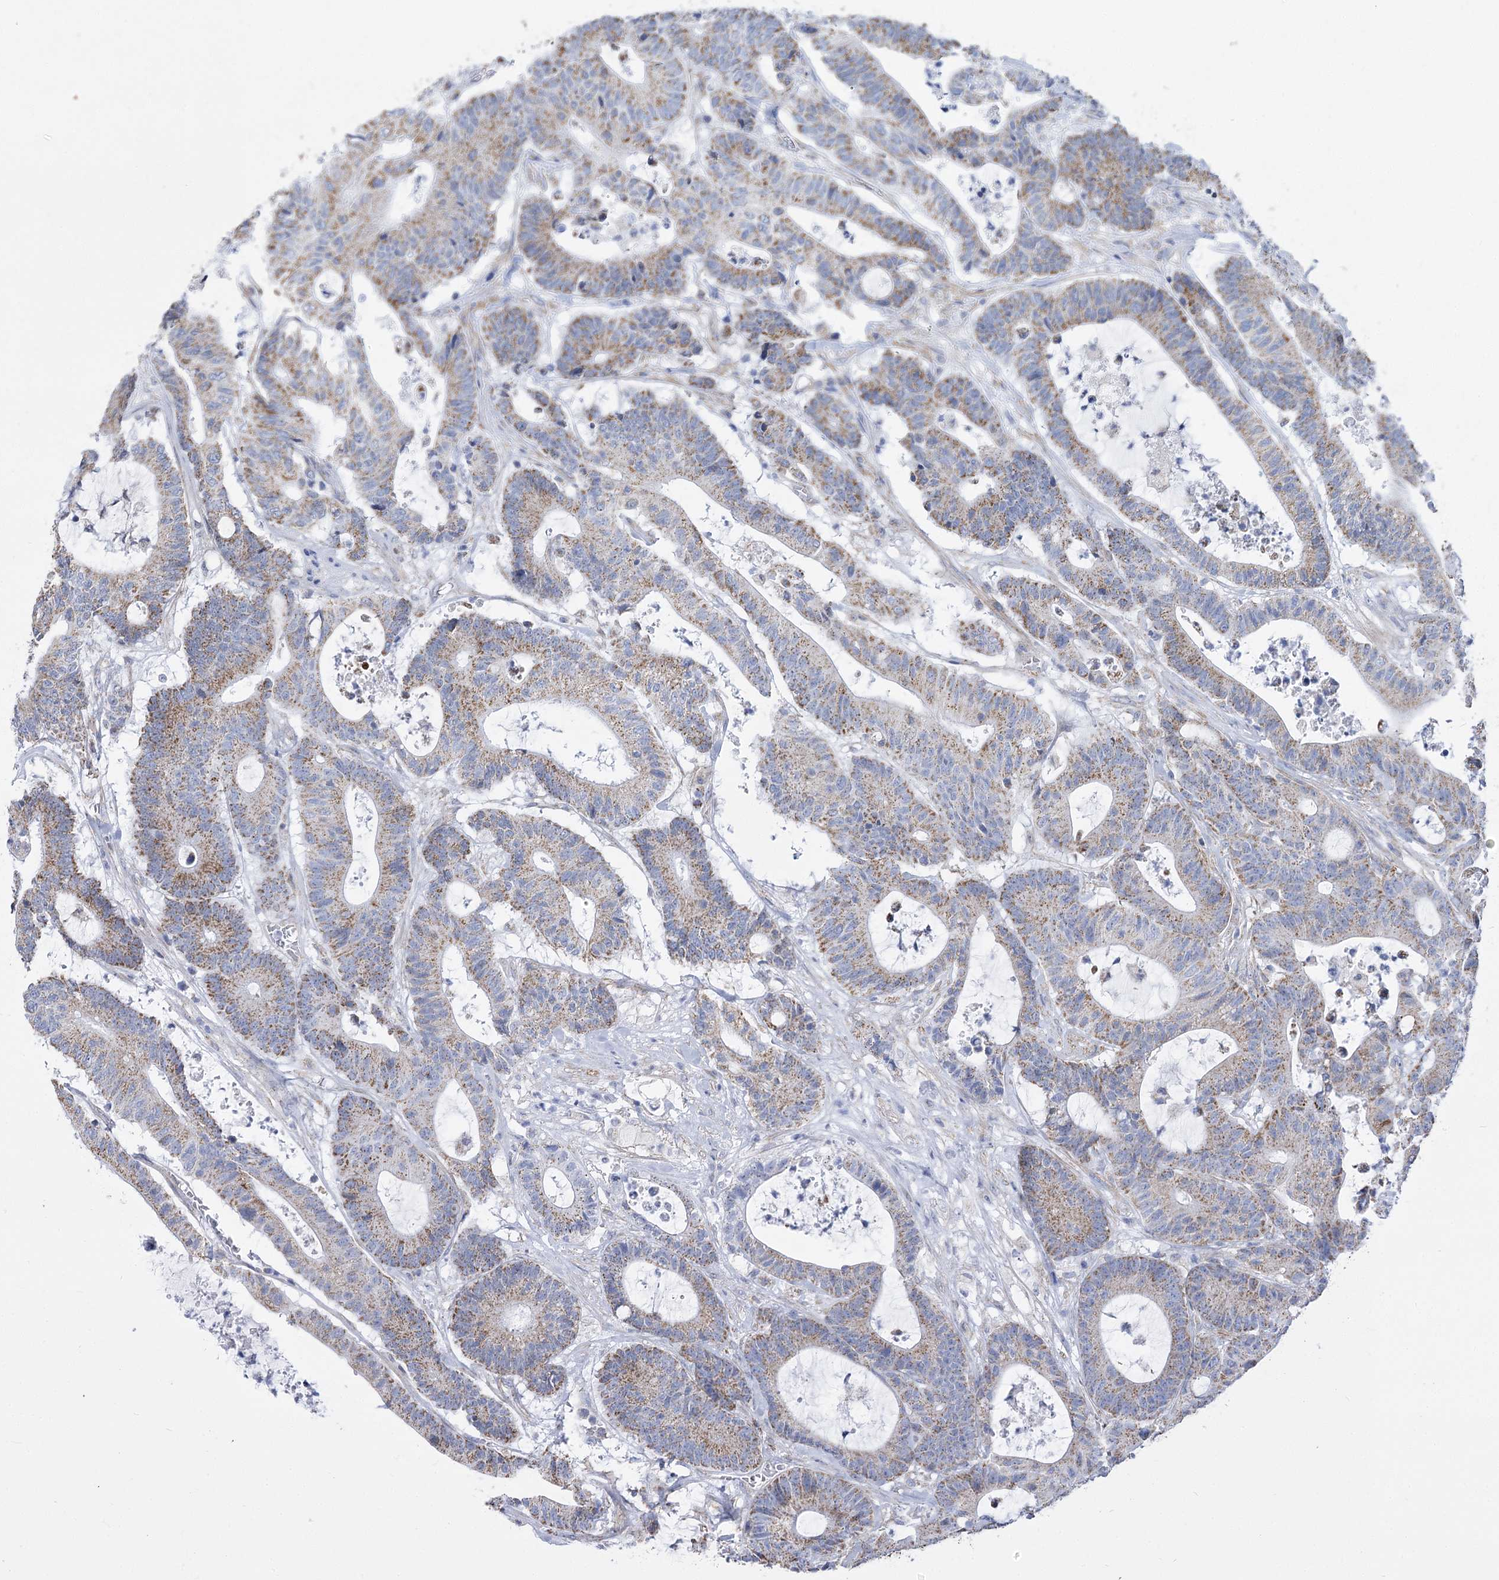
{"staining": {"intensity": "moderate", "quantity": "25%-75%", "location": "cytoplasmic/membranous"}, "tissue": "colorectal cancer", "cell_type": "Tumor cells", "image_type": "cancer", "snomed": [{"axis": "morphology", "description": "Adenocarcinoma, NOS"}, {"axis": "topography", "description": "Colon"}], "caption": "A brown stain labels moderate cytoplasmic/membranous positivity of a protein in human colorectal adenocarcinoma tumor cells. The protein is shown in brown color, while the nuclei are stained blue.", "gene": "PDHB", "patient": {"sex": "female", "age": 84}}